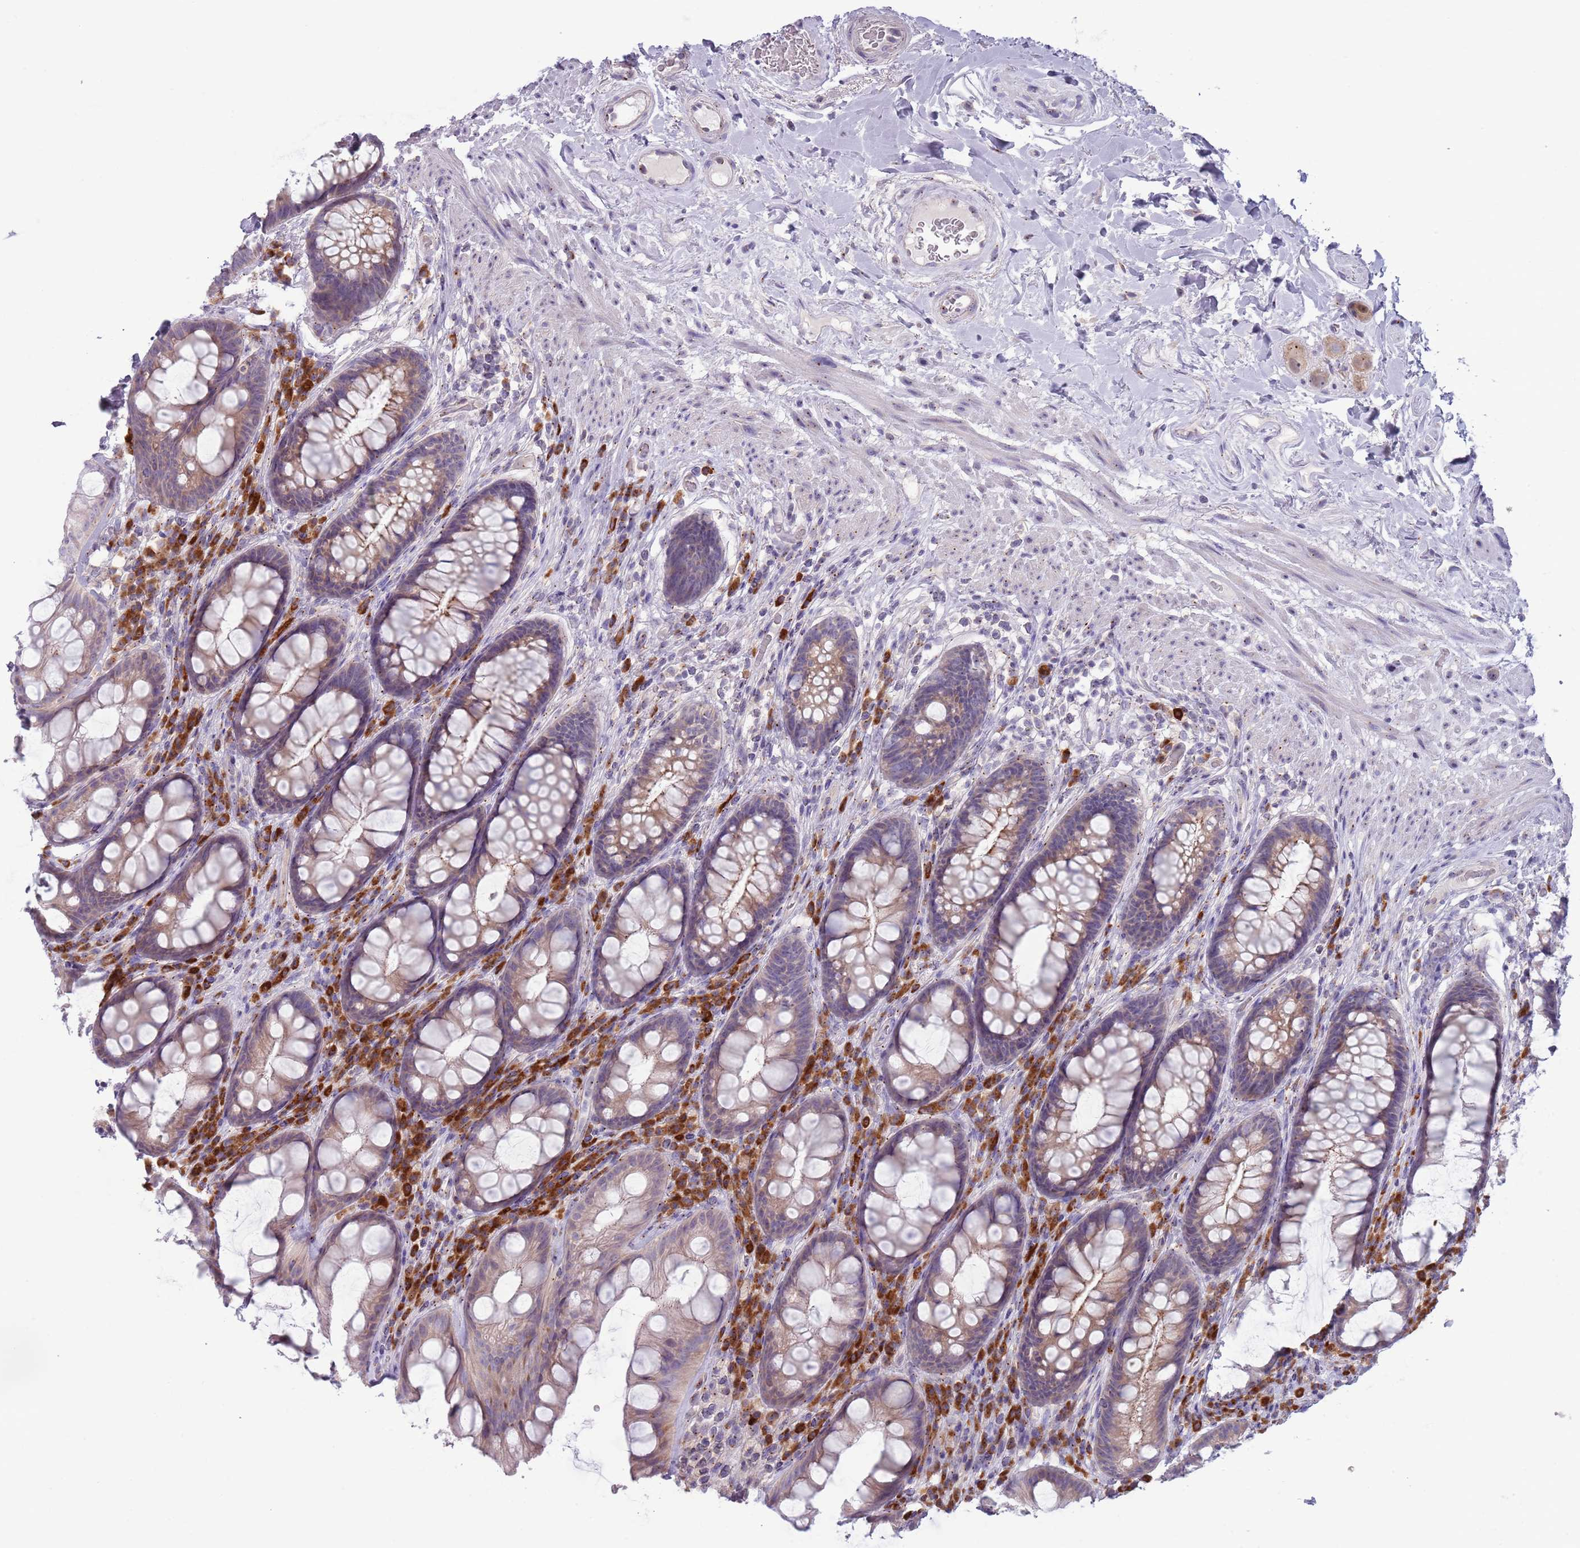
{"staining": {"intensity": "weak", "quantity": "25%-75%", "location": "cytoplasmic/membranous"}, "tissue": "rectum", "cell_type": "Glandular cells", "image_type": "normal", "snomed": [{"axis": "morphology", "description": "Normal tissue, NOS"}, {"axis": "topography", "description": "Rectum"}], "caption": "Protein analysis of unremarkable rectum shows weak cytoplasmic/membranous expression in about 25%-75% of glandular cells. Using DAB (3,3'-diaminobenzidine) (brown) and hematoxylin (blue) stains, captured at high magnification using brightfield microscopy.", "gene": "LTB", "patient": {"sex": "male", "age": 74}}